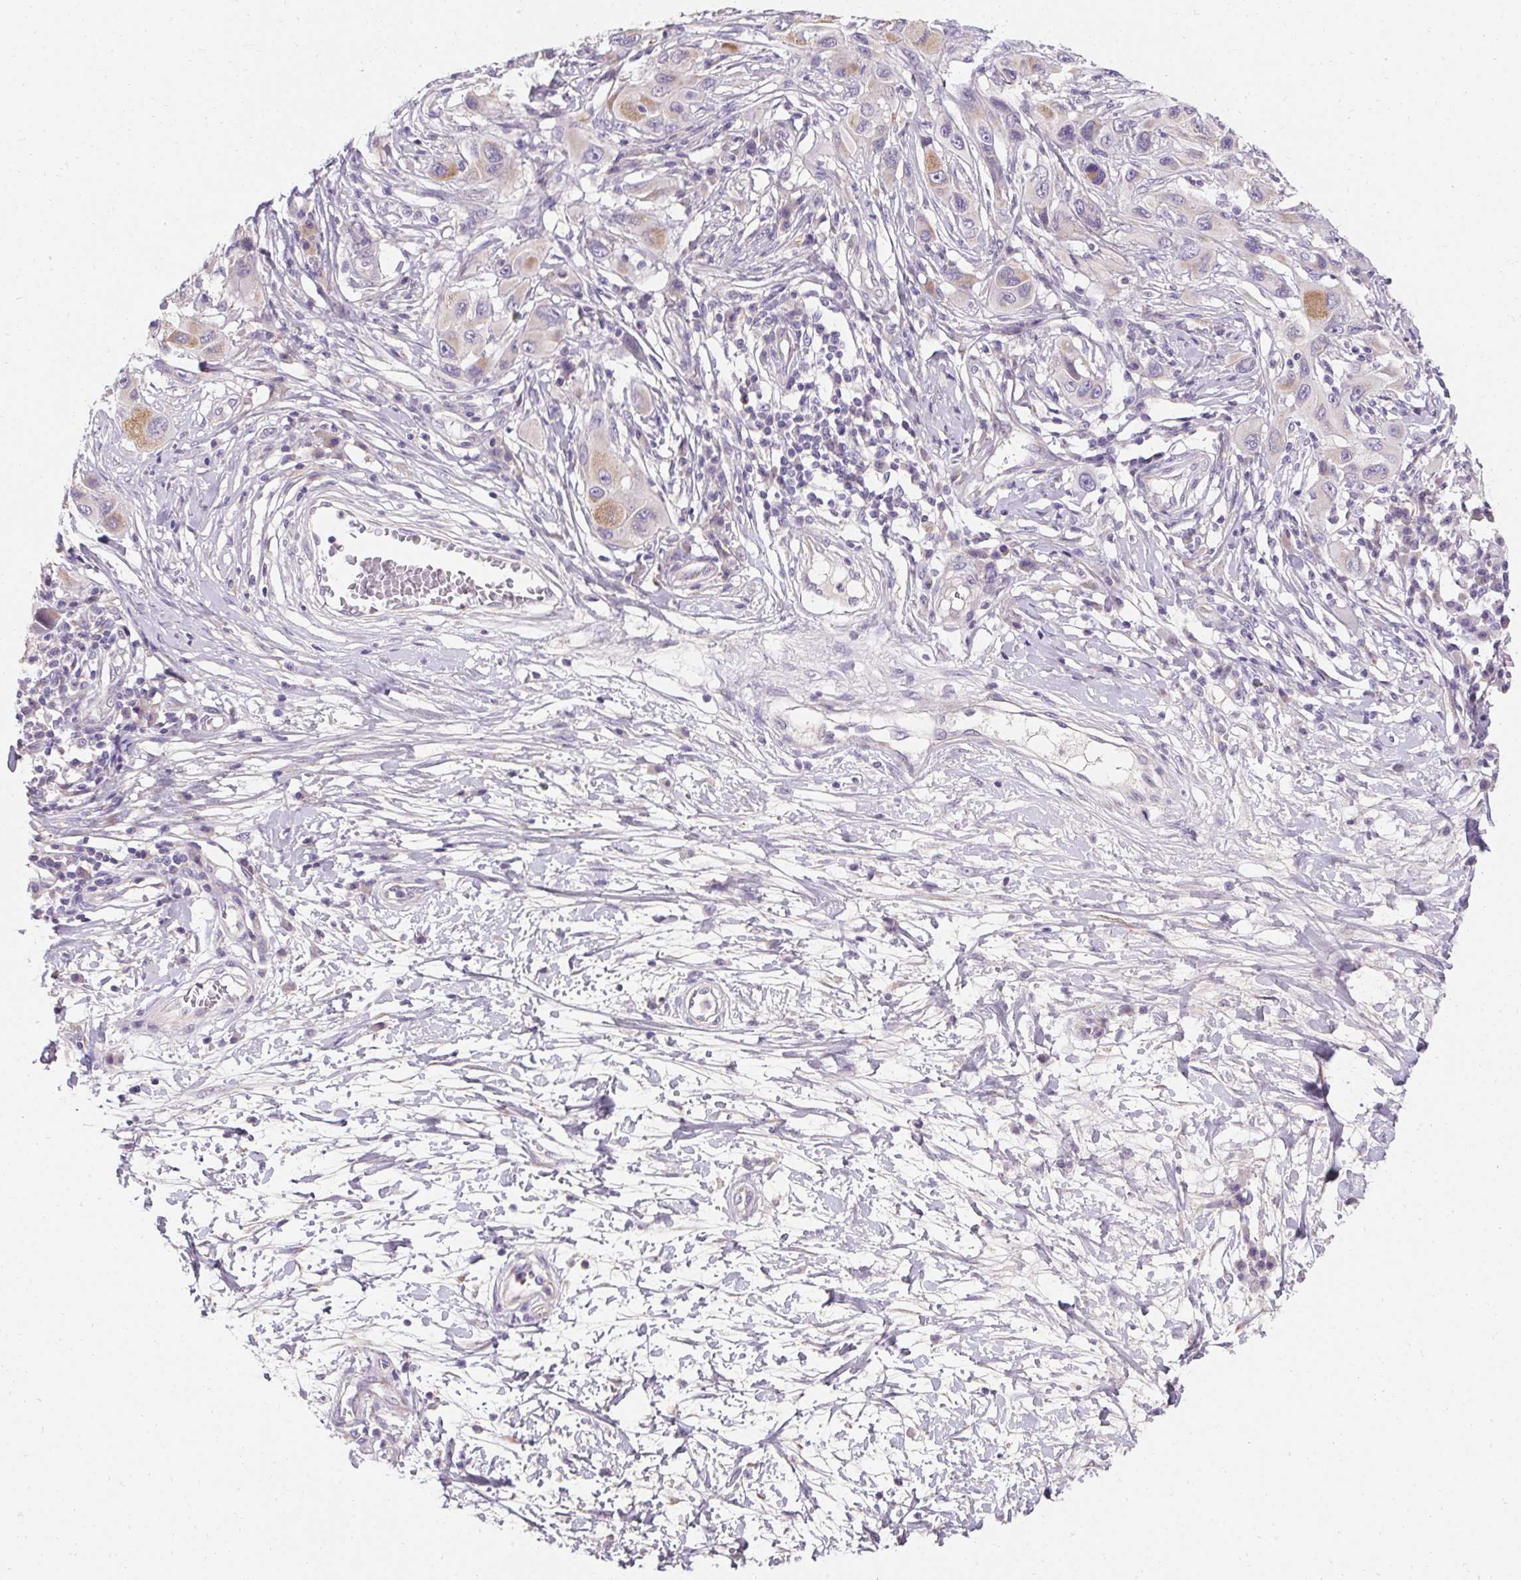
{"staining": {"intensity": "moderate", "quantity": "<25%", "location": "cytoplasmic/membranous"}, "tissue": "melanoma", "cell_type": "Tumor cells", "image_type": "cancer", "snomed": [{"axis": "morphology", "description": "Malignant melanoma, NOS"}, {"axis": "topography", "description": "Skin"}], "caption": "Approximately <25% of tumor cells in human melanoma display moderate cytoplasmic/membranous protein staining as visualized by brown immunohistochemical staining.", "gene": "TRIP13", "patient": {"sex": "male", "age": 53}}